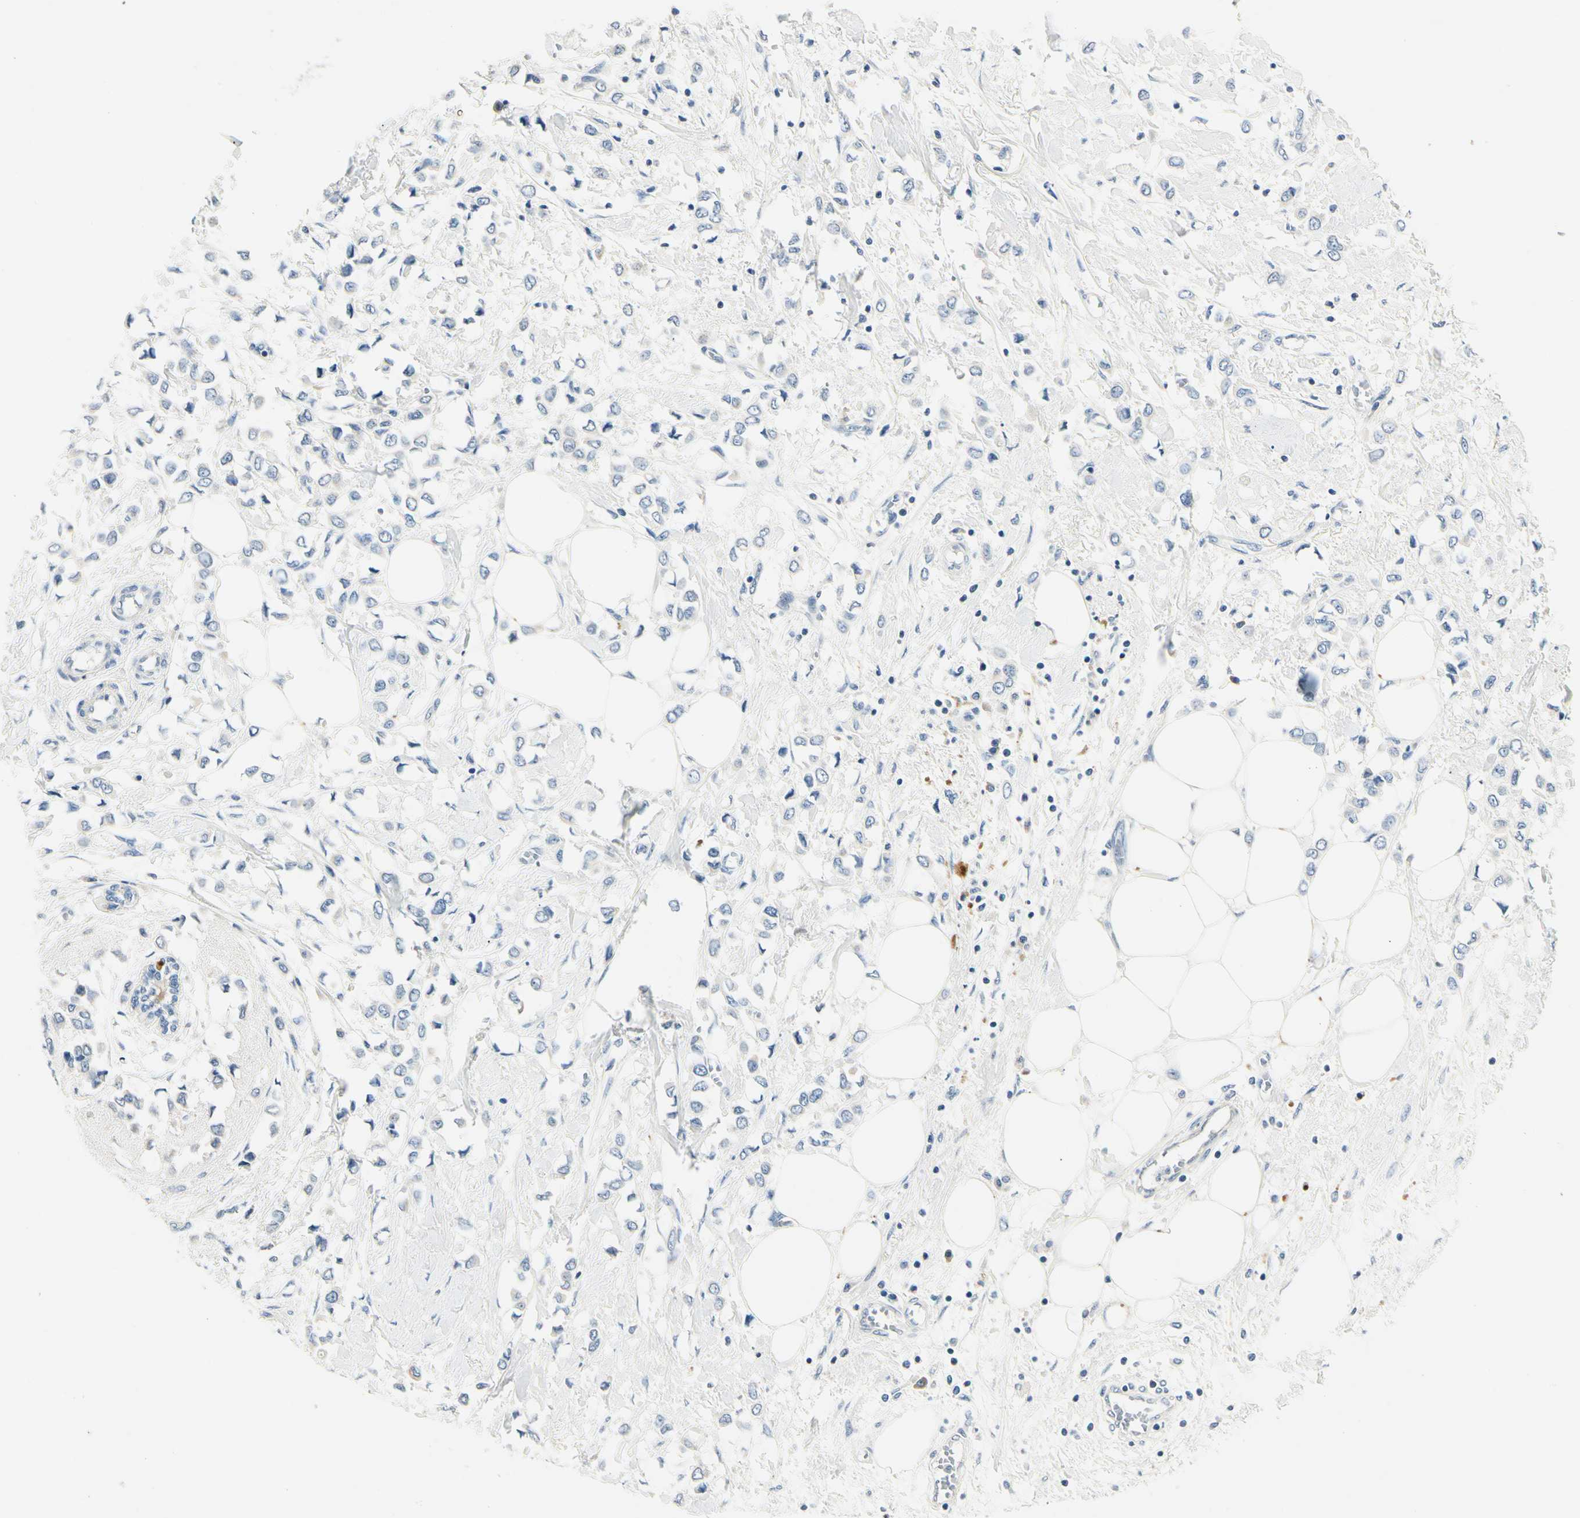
{"staining": {"intensity": "negative", "quantity": "none", "location": "none"}, "tissue": "breast cancer", "cell_type": "Tumor cells", "image_type": "cancer", "snomed": [{"axis": "morphology", "description": "Lobular carcinoma"}, {"axis": "topography", "description": "Breast"}], "caption": "DAB (3,3'-diaminobenzidine) immunohistochemical staining of human breast cancer exhibits no significant expression in tumor cells.", "gene": "TGFBR3", "patient": {"sex": "female", "age": 51}}